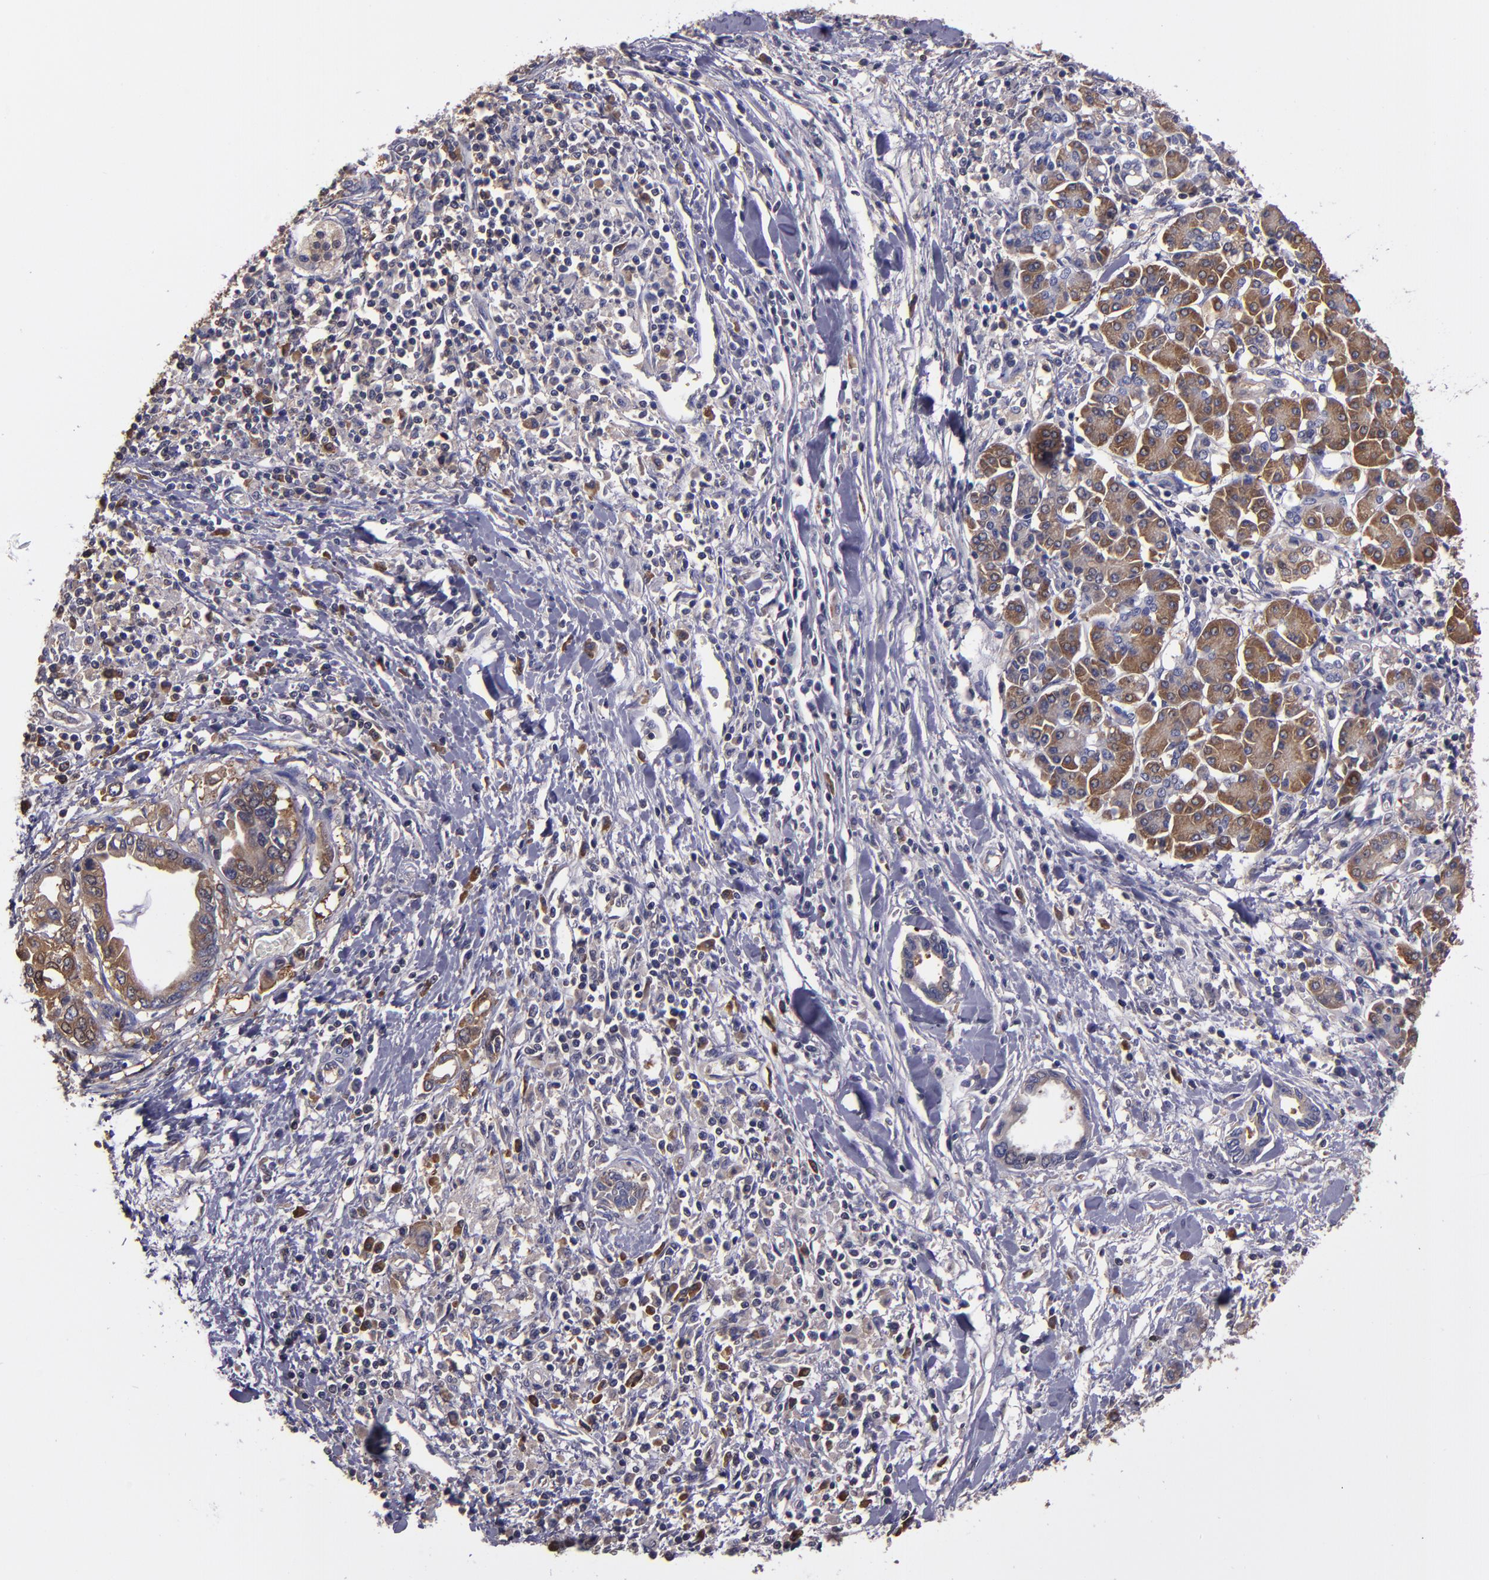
{"staining": {"intensity": "moderate", "quantity": "25%-75%", "location": "cytoplasmic/membranous"}, "tissue": "pancreatic cancer", "cell_type": "Tumor cells", "image_type": "cancer", "snomed": [{"axis": "morphology", "description": "Adenocarcinoma, NOS"}, {"axis": "topography", "description": "Pancreas"}], "caption": "Immunohistochemistry staining of pancreatic cancer, which shows medium levels of moderate cytoplasmic/membranous staining in about 25%-75% of tumor cells indicating moderate cytoplasmic/membranous protein staining. The staining was performed using DAB (3,3'-diaminobenzidine) (brown) for protein detection and nuclei were counterstained in hematoxylin (blue).", "gene": "CARS1", "patient": {"sex": "female", "age": 57}}